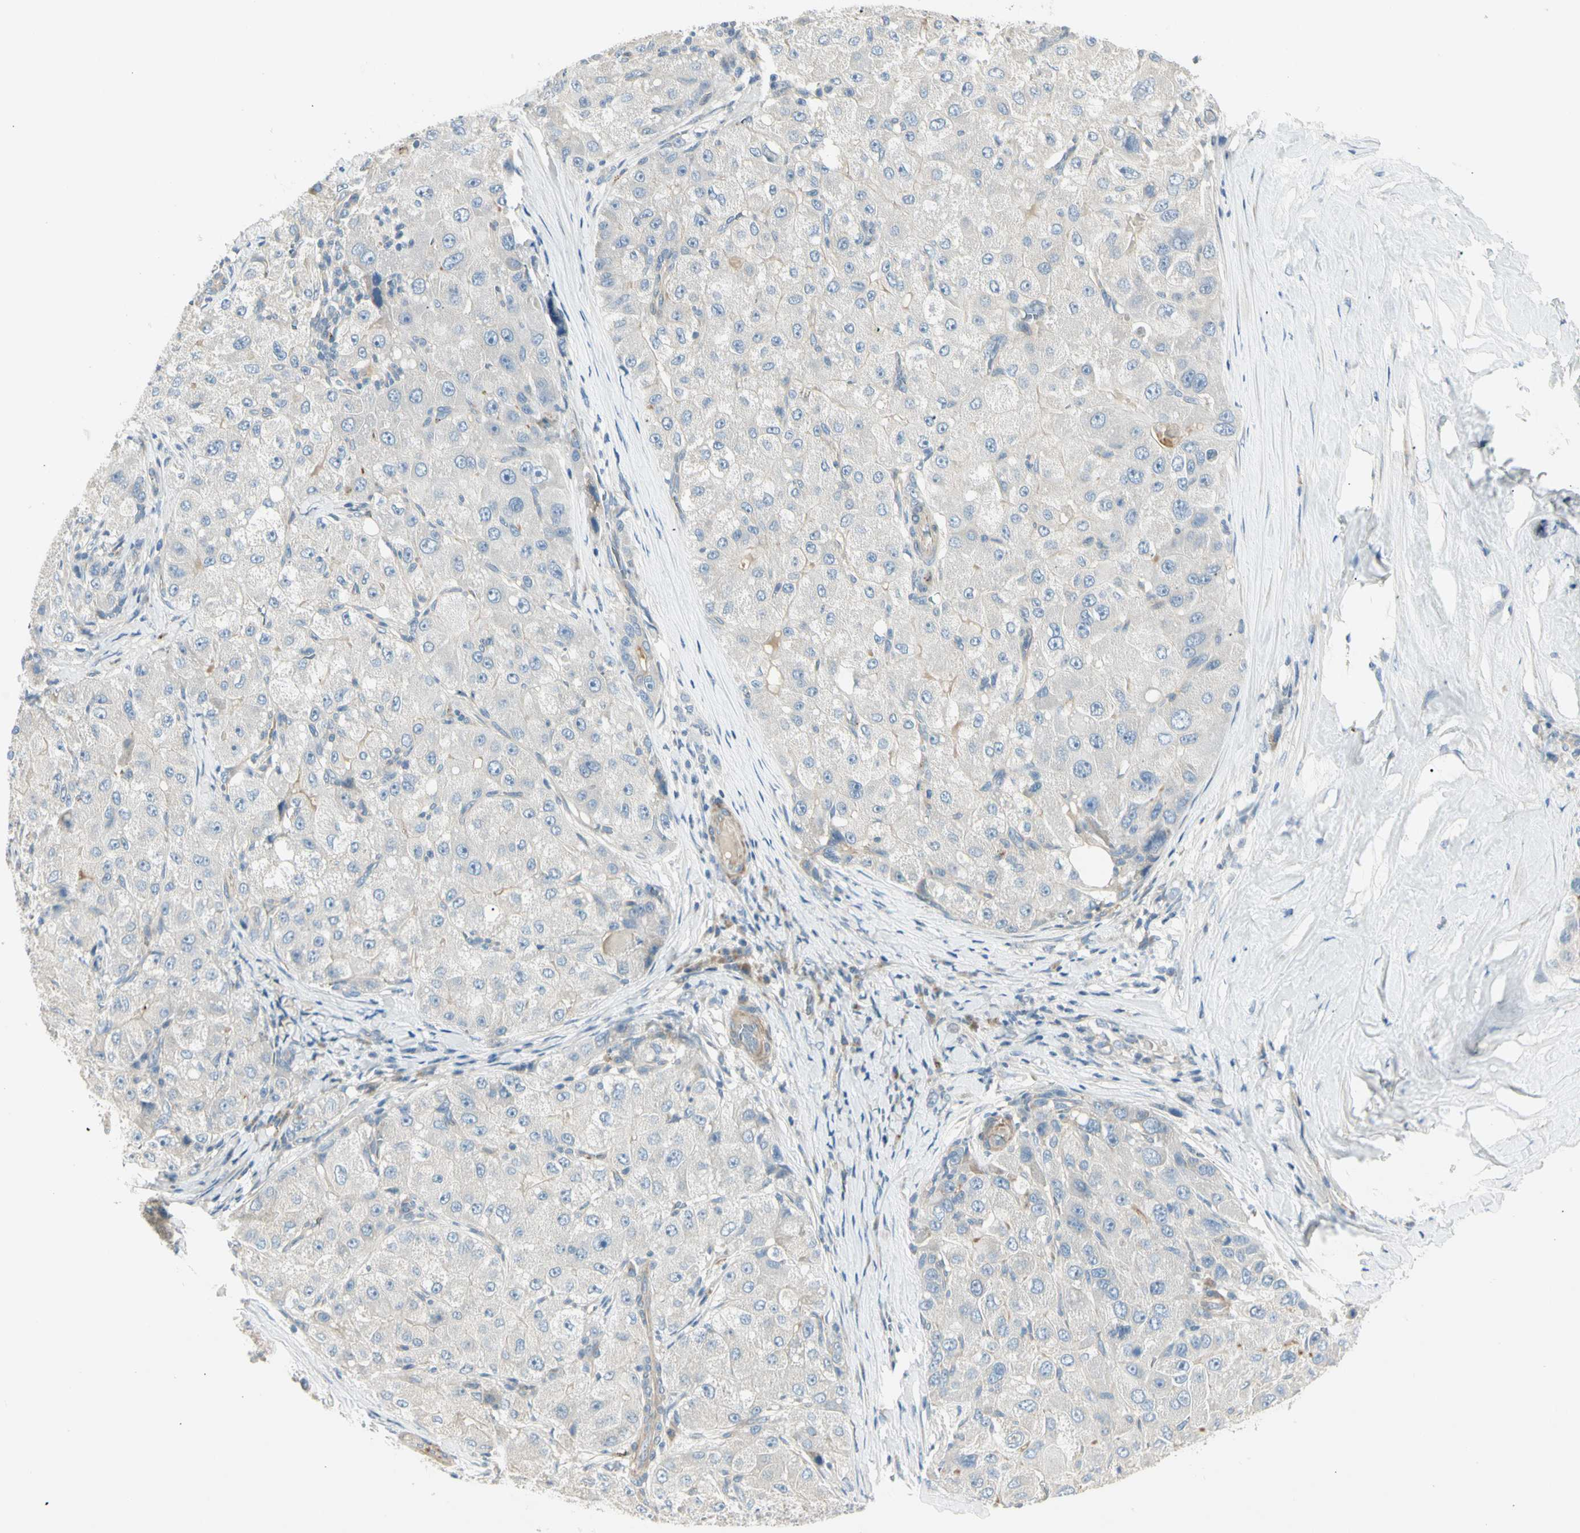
{"staining": {"intensity": "negative", "quantity": "none", "location": "none"}, "tissue": "liver cancer", "cell_type": "Tumor cells", "image_type": "cancer", "snomed": [{"axis": "morphology", "description": "Carcinoma, Hepatocellular, NOS"}, {"axis": "topography", "description": "Liver"}], "caption": "Micrograph shows no protein positivity in tumor cells of liver cancer tissue.", "gene": "ADGRA3", "patient": {"sex": "male", "age": 80}}